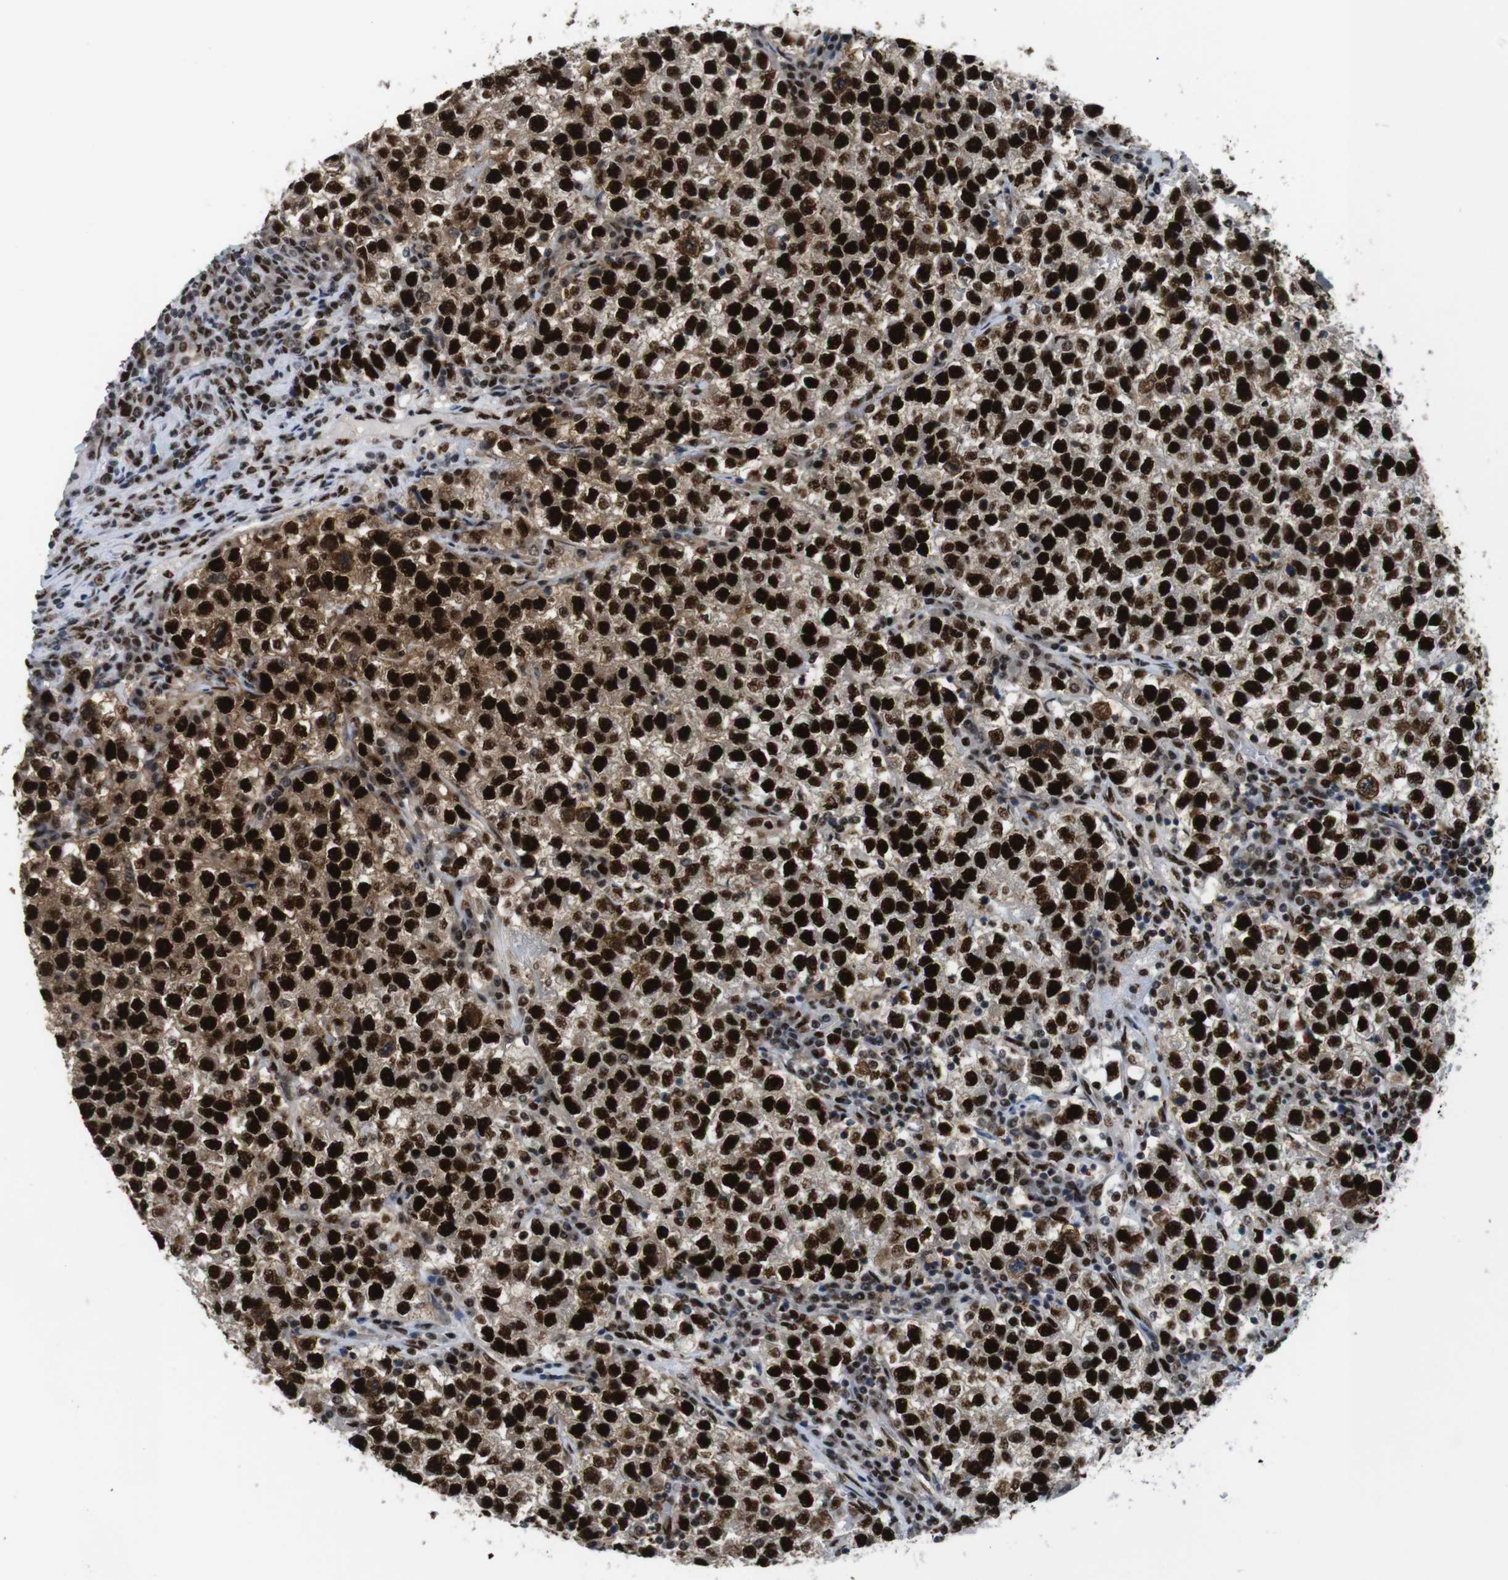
{"staining": {"intensity": "strong", "quantity": ">75%", "location": "nuclear"}, "tissue": "testis cancer", "cell_type": "Tumor cells", "image_type": "cancer", "snomed": [{"axis": "morphology", "description": "Seminoma, NOS"}, {"axis": "topography", "description": "Testis"}], "caption": "There is high levels of strong nuclear expression in tumor cells of seminoma (testis), as demonstrated by immunohistochemical staining (brown color).", "gene": "PSME3", "patient": {"sex": "male", "age": 22}}